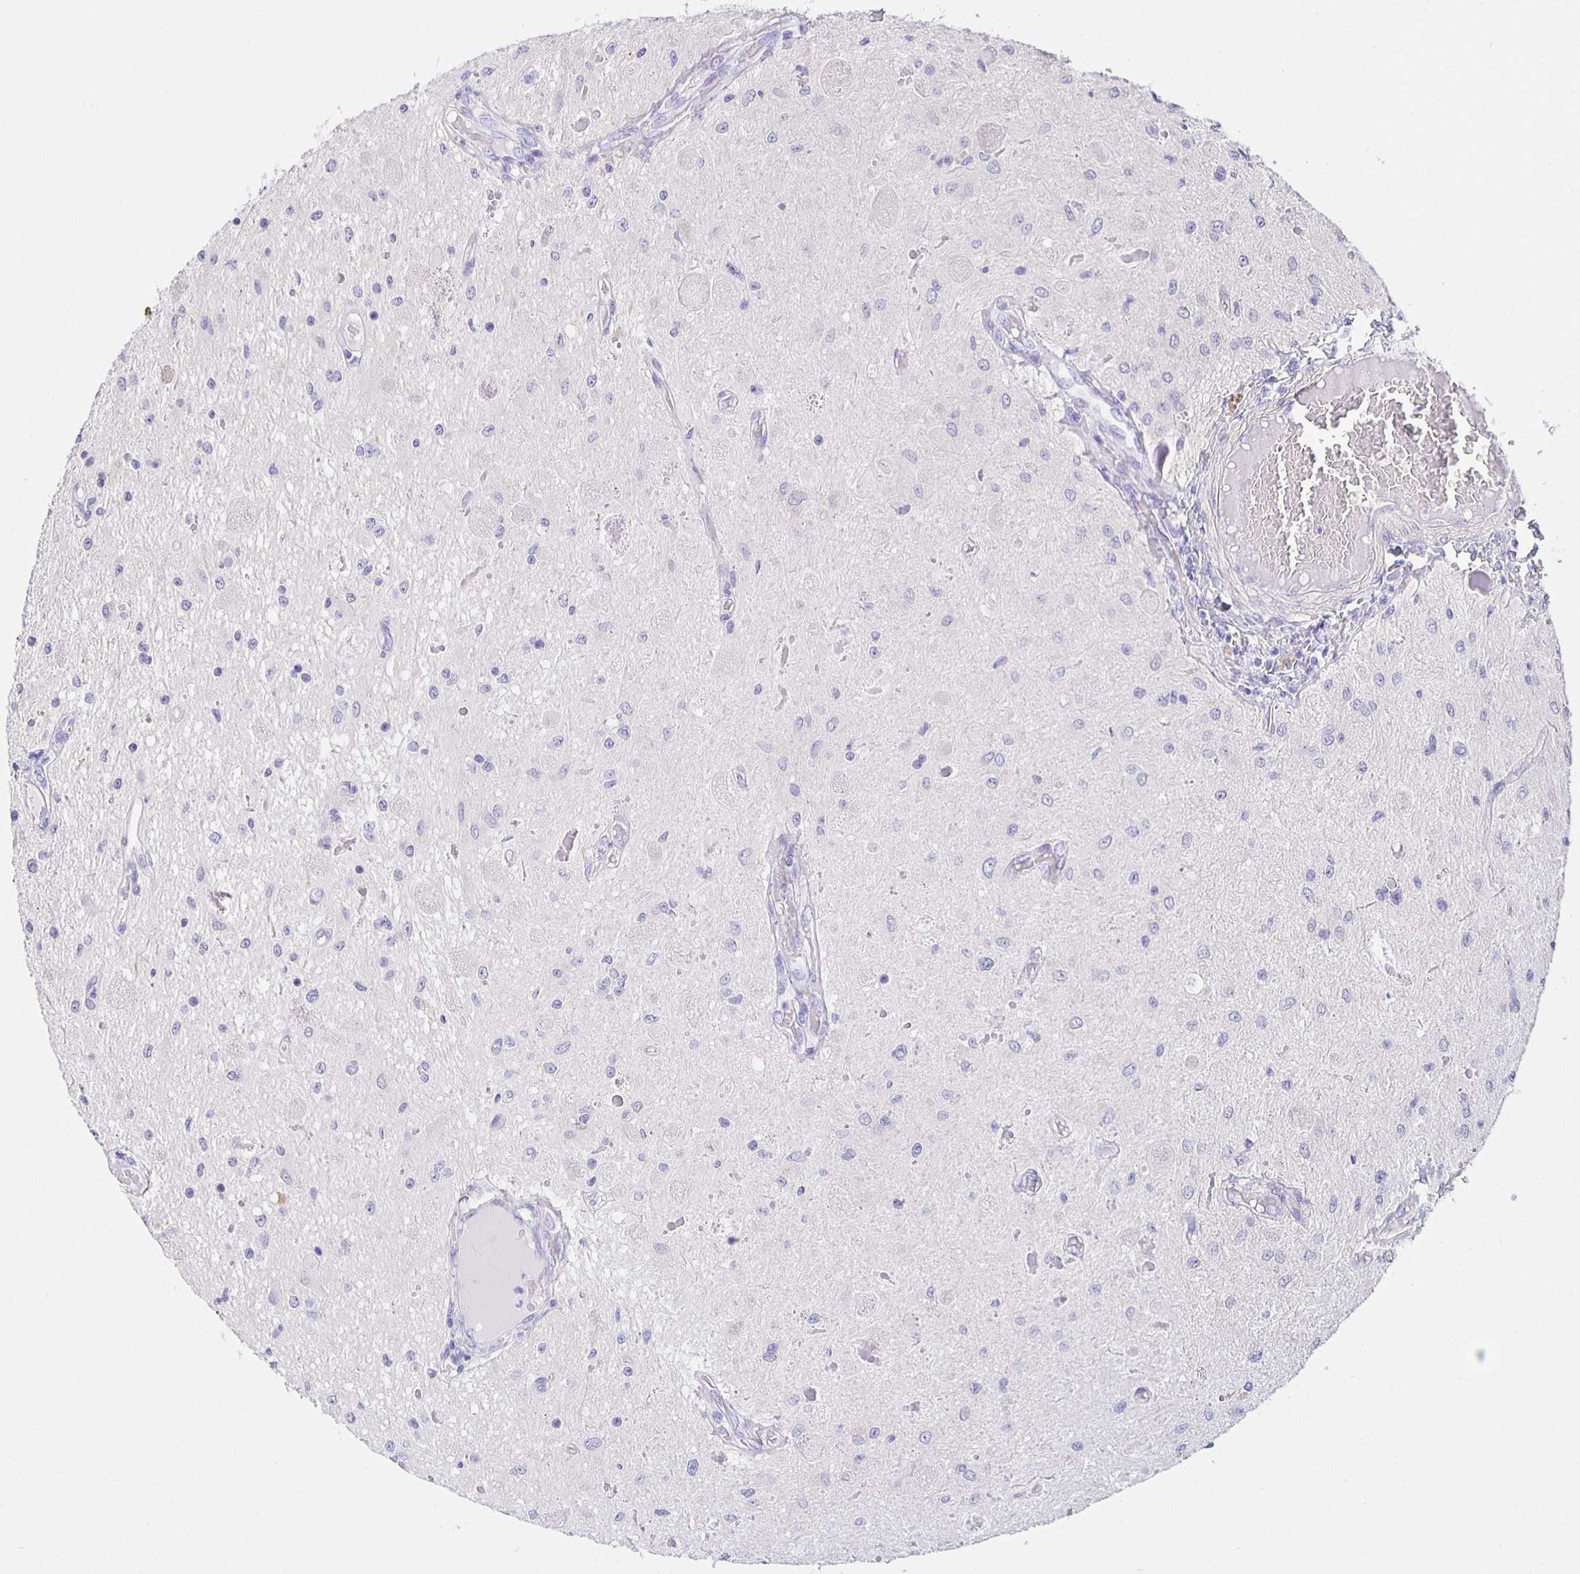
{"staining": {"intensity": "negative", "quantity": "none", "location": "none"}, "tissue": "glioma", "cell_type": "Tumor cells", "image_type": "cancer", "snomed": [{"axis": "morphology", "description": "Glioma, malignant, Low grade"}, {"axis": "topography", "description": "Cerebellum"}], "caption": "There is no significant staining in tumor cells of malignant glioma (low-grade).", "gene": "HSPA4L", "patient": {"sex": "female", "age": 14}}